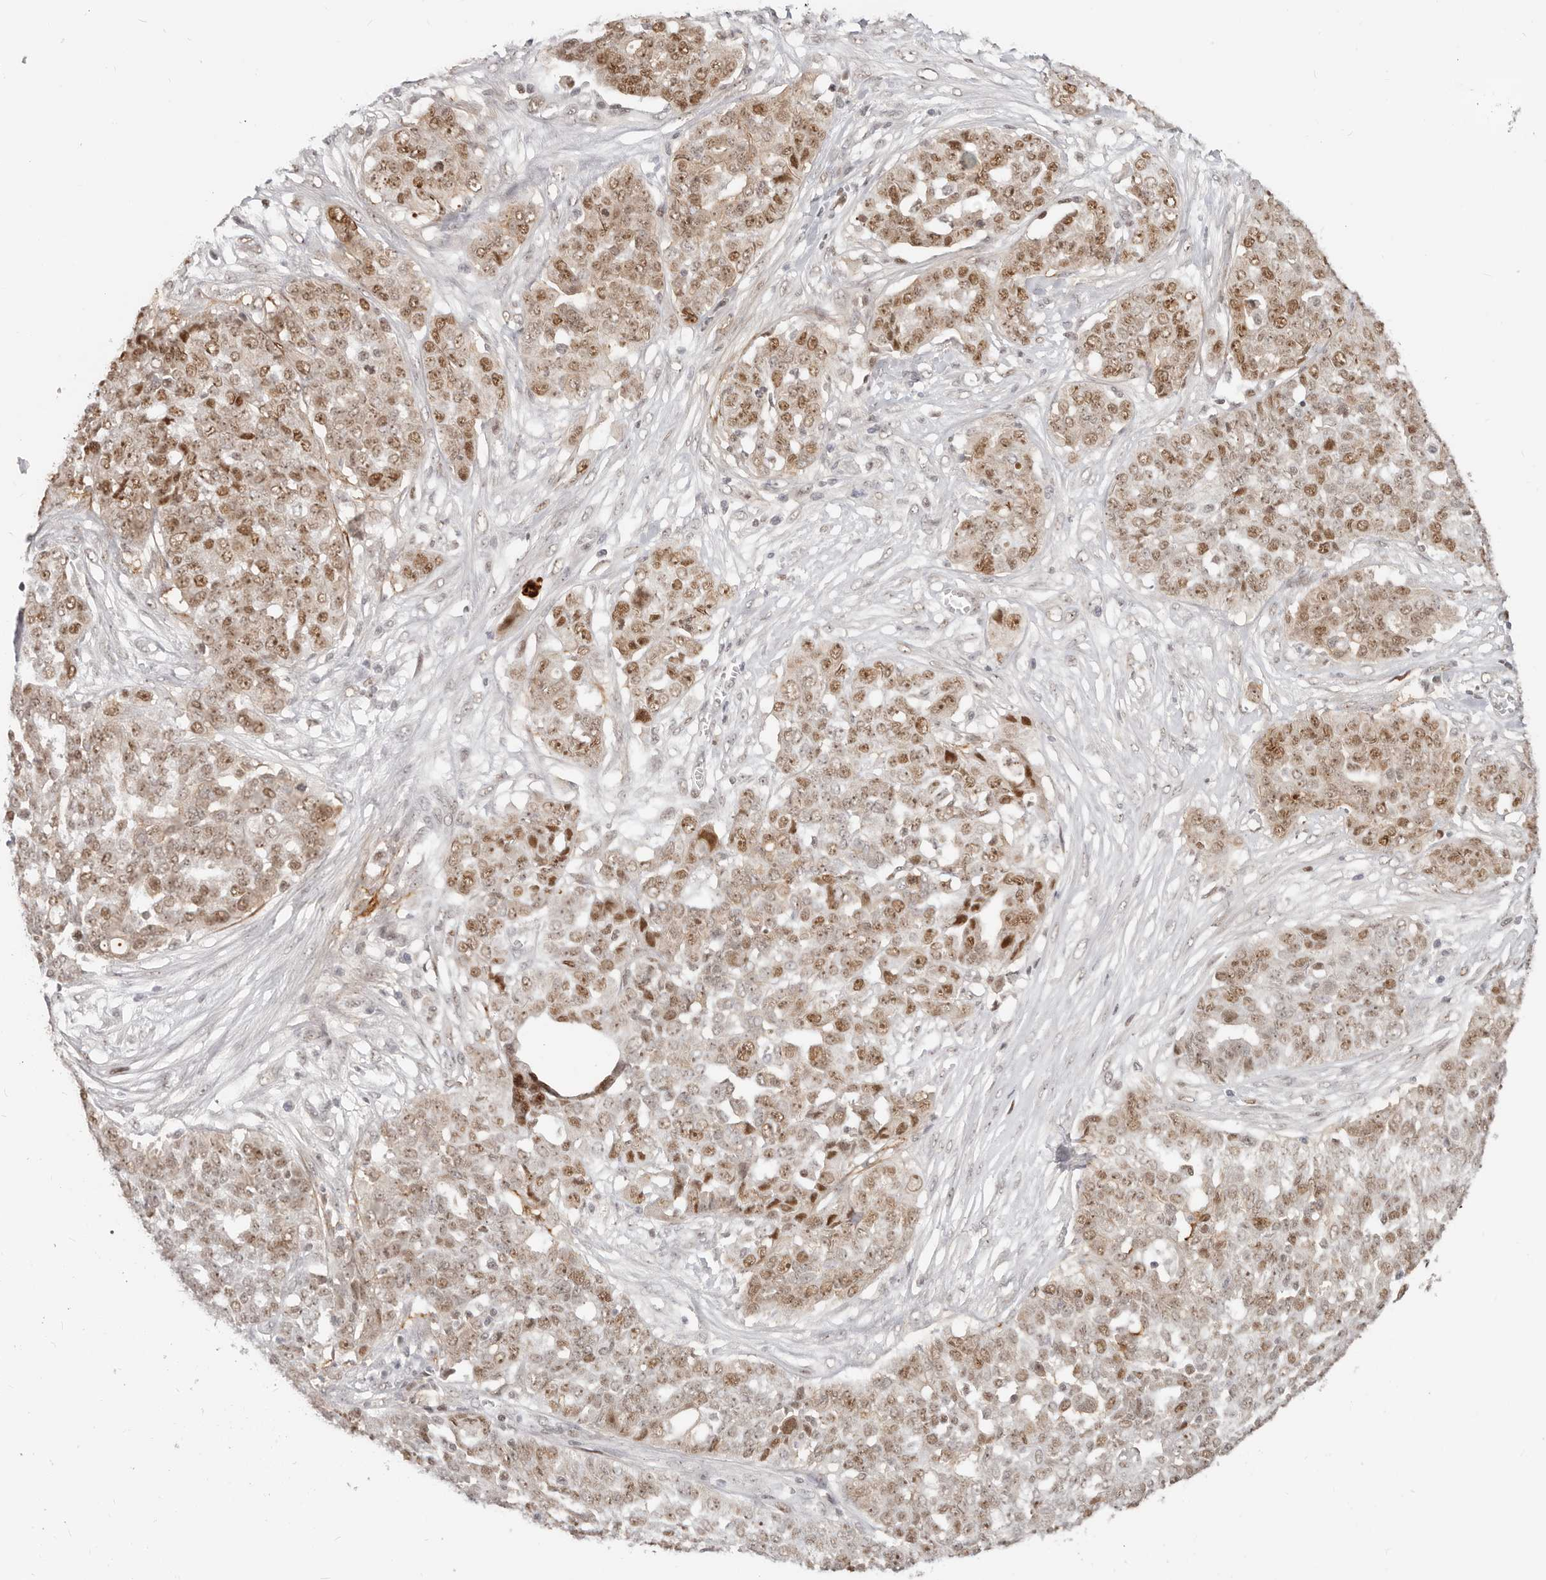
{"staining": {"intensity": "moderate", "quantity": ">75%", "location": "nuclear"}, "tissue": "ovarian cancer", "cell_type": "Tumor cells", "image_type": "cancer", "snomed": [{"axis": "morphology", "description": "Cystadenocarcinoma, serous, NOS"}, {"axis": "topography", "description": "Soft tissue"}, {"axis": "topography", "description": "Ovary"}], "caption": "Immunohistochemical staining of ovarian serous cystadenocarcinoma exhibits medium levels of moderate nuclear protein positivity in about >75% of tumor cells.", "gene": "RFC2", "patient": {"sex": "female", "age": 57}}